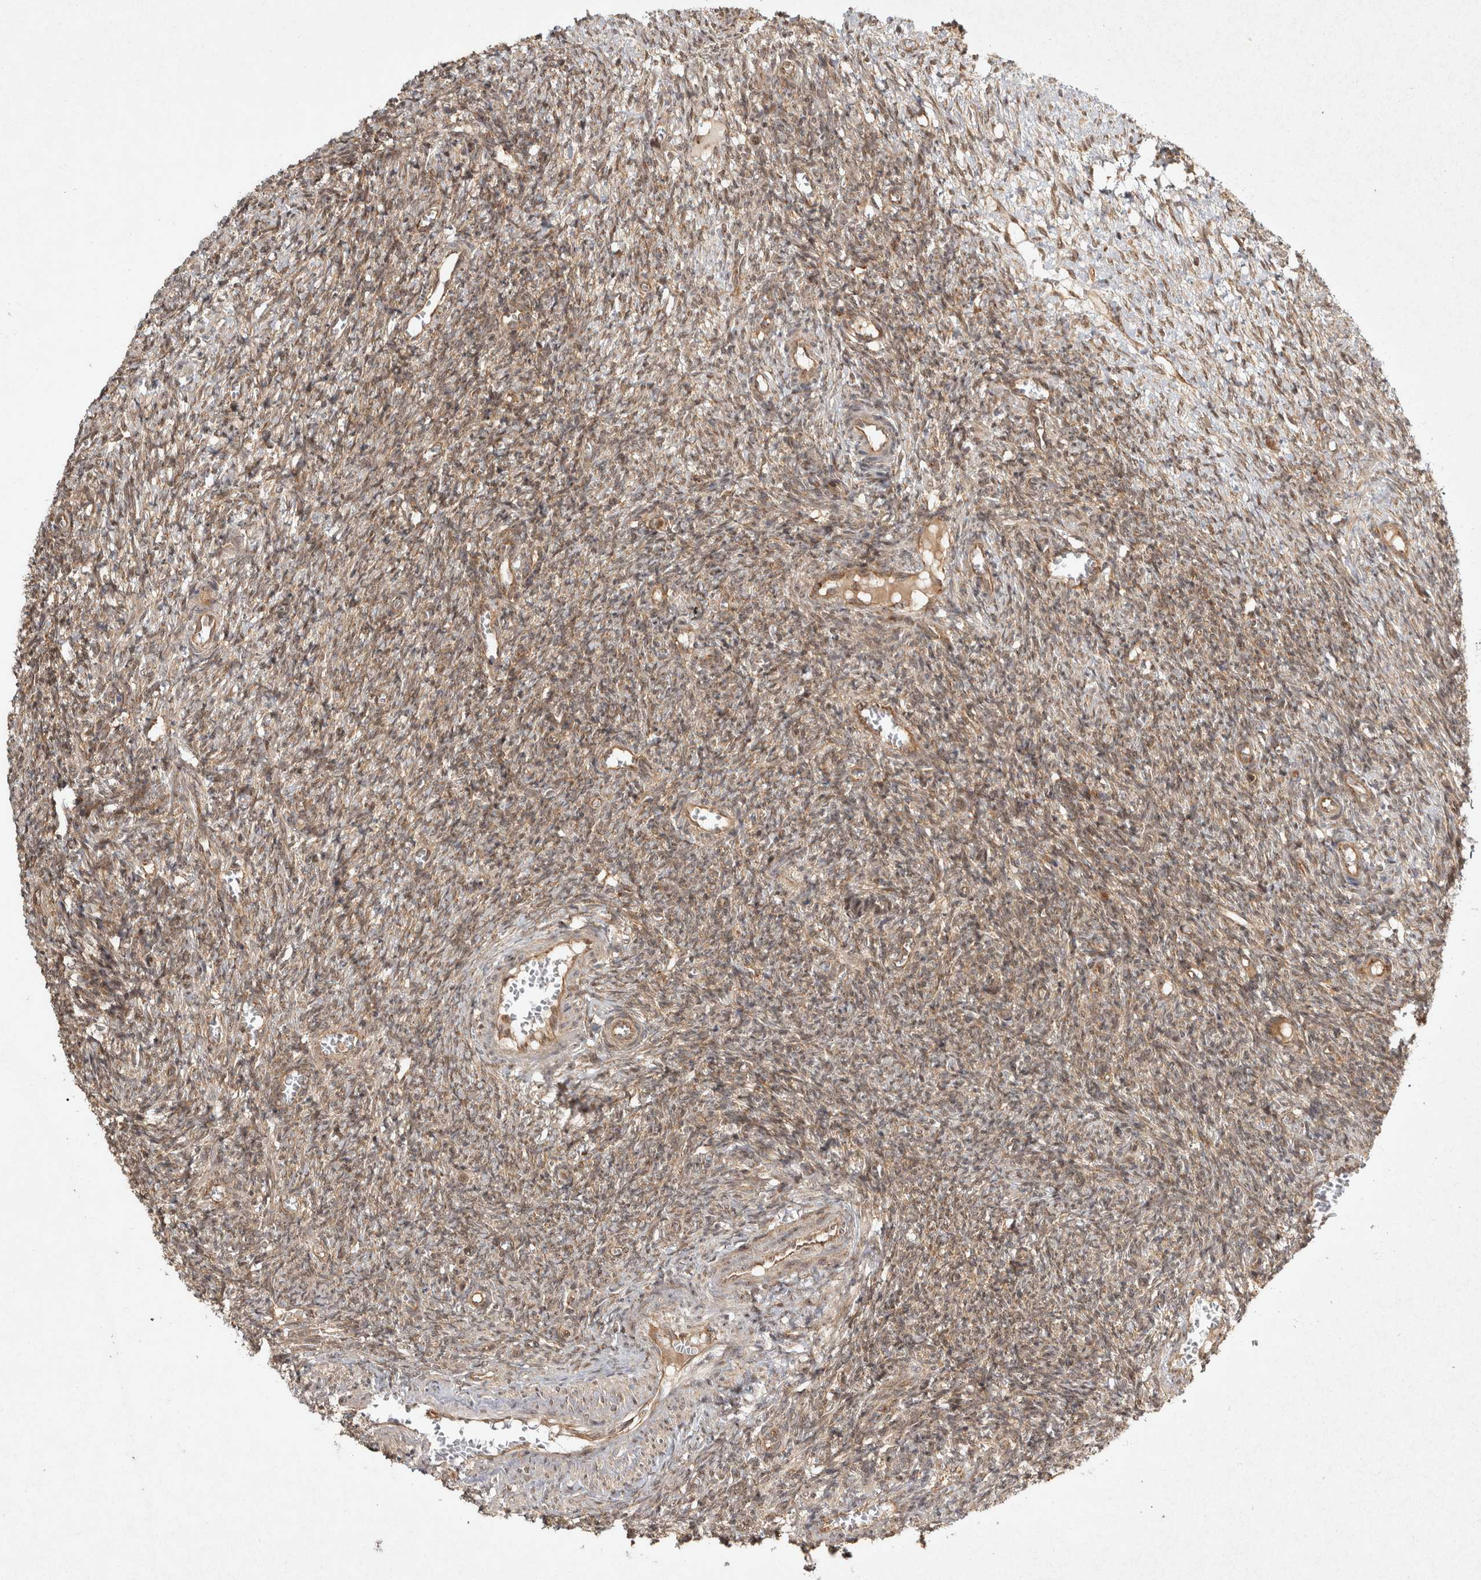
{"staining": {"intensity": "moderate", "quantity": ">75%", "location": "cytoplasmic/membranous"}, "tissue": "ovary", "cell_type": "Follicle cells", "image_type": "normal", "snomed": [{"axis": "morphology", "description": "Normal tissue, NOS"}, {"axis": "topography", "description": "Ovary"}], "caption": "Protein expression analysis of normal human ovary reveals moderate cytoplasmic/membranous staining in about >75% of follicle cells.", "gene": "CAMSAP2", "patient": {"sex": "female", "age": 27}}